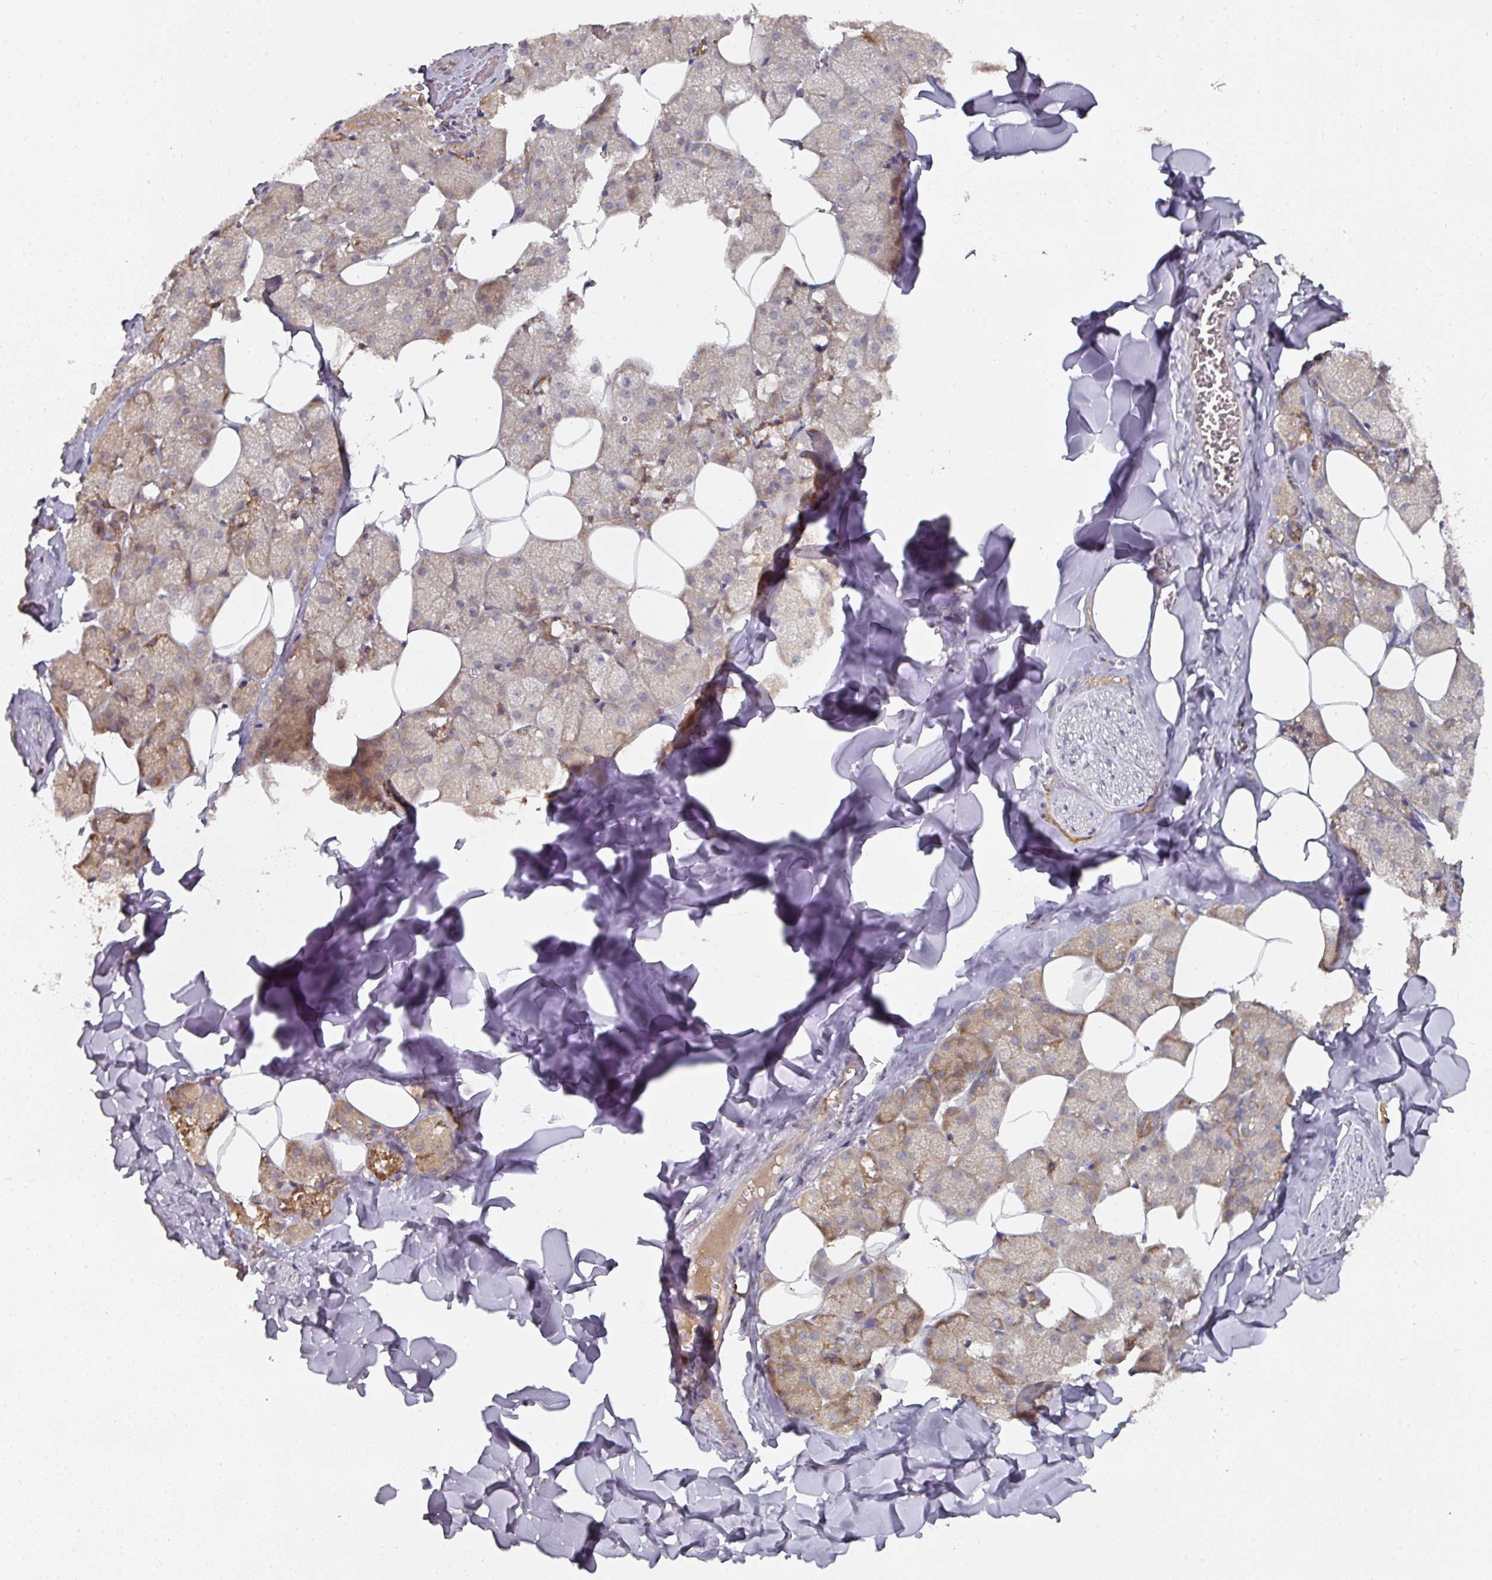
{"staining": {"intensity": "moderate", "quantity": ">75%", "location": "cytoplasmic/membranous"}, "tissue": "salivary gland", "cell_type": "Glandular cells", "image_type": "normal", "snomed": [{"axis": "morphology", "description": "Normal tissue, NOS"}, {"axis": "topography", "description": "Salivary gland"}, {"axis": "topography", "description": "Peripheral nerve tissue"}], "caption": "Glandular cells reveal medium levels of moderate cytoplasmic/membranous expression in about >75% of cells in unremarkable salivary gland. (Stains: DAB in brown, nuclei in blue, Microscopy: brightfield microscopy at high magnification).", "gene": "CEP95", "patient": {"sex": "male", "age": 38}}